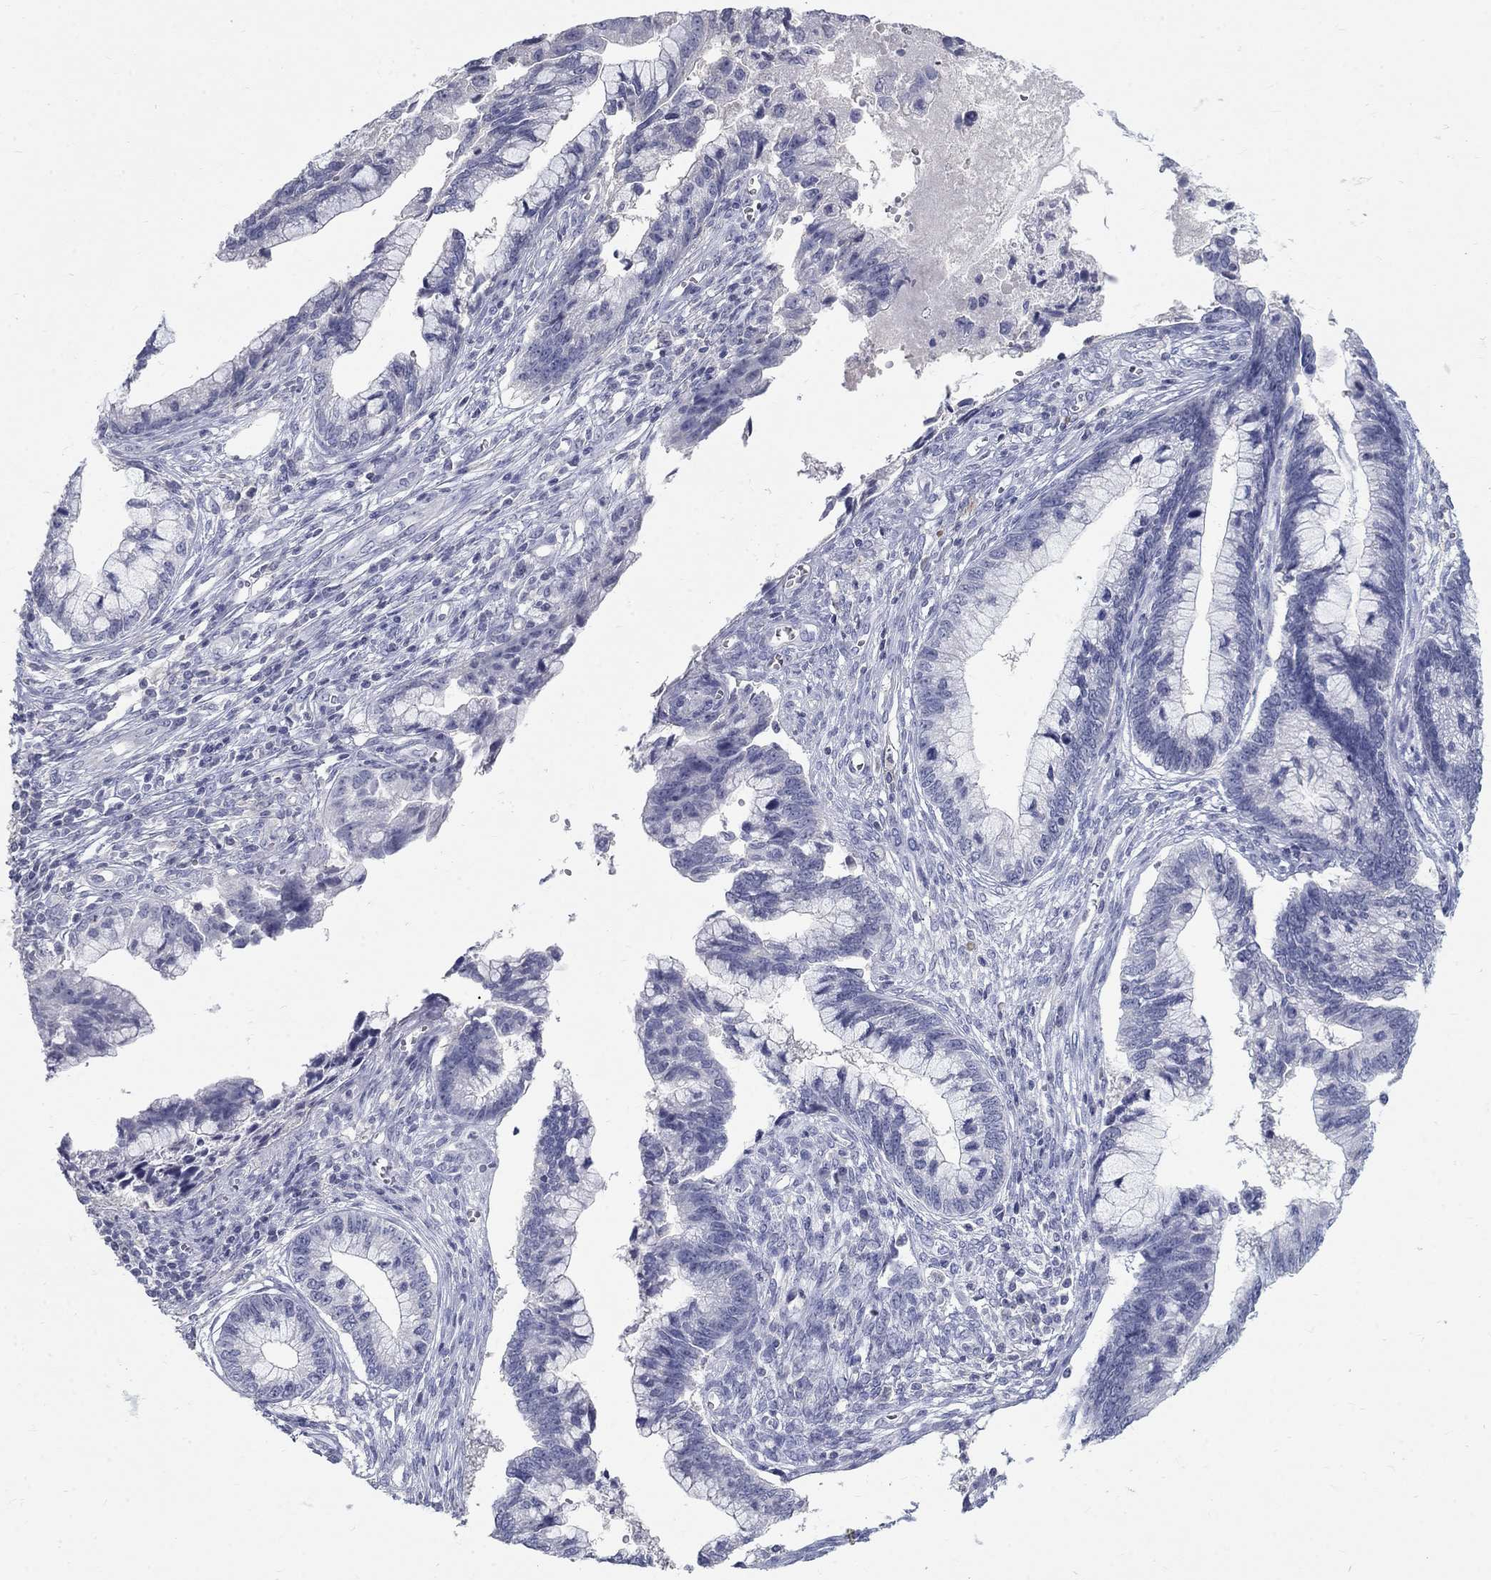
{"staining": {"intensity": "negative", "quantity": "none", "location": "none"}, "tissue": "cervical cancer", "cell_type": "Tumor cells", "image_type": "cancer", "snomed": [{"axis": "morphology", "description": "Adenocarcinoma, NOS"}, {"axis": "topography", "description": "Cervix"}], "caption": "Histopathology image shows no protein staining in tumor cells of cervical cancer (adenocarcinoma) tissue.", "gene": "PTH1R", "patient": {"sex": "female", "age": 44}}